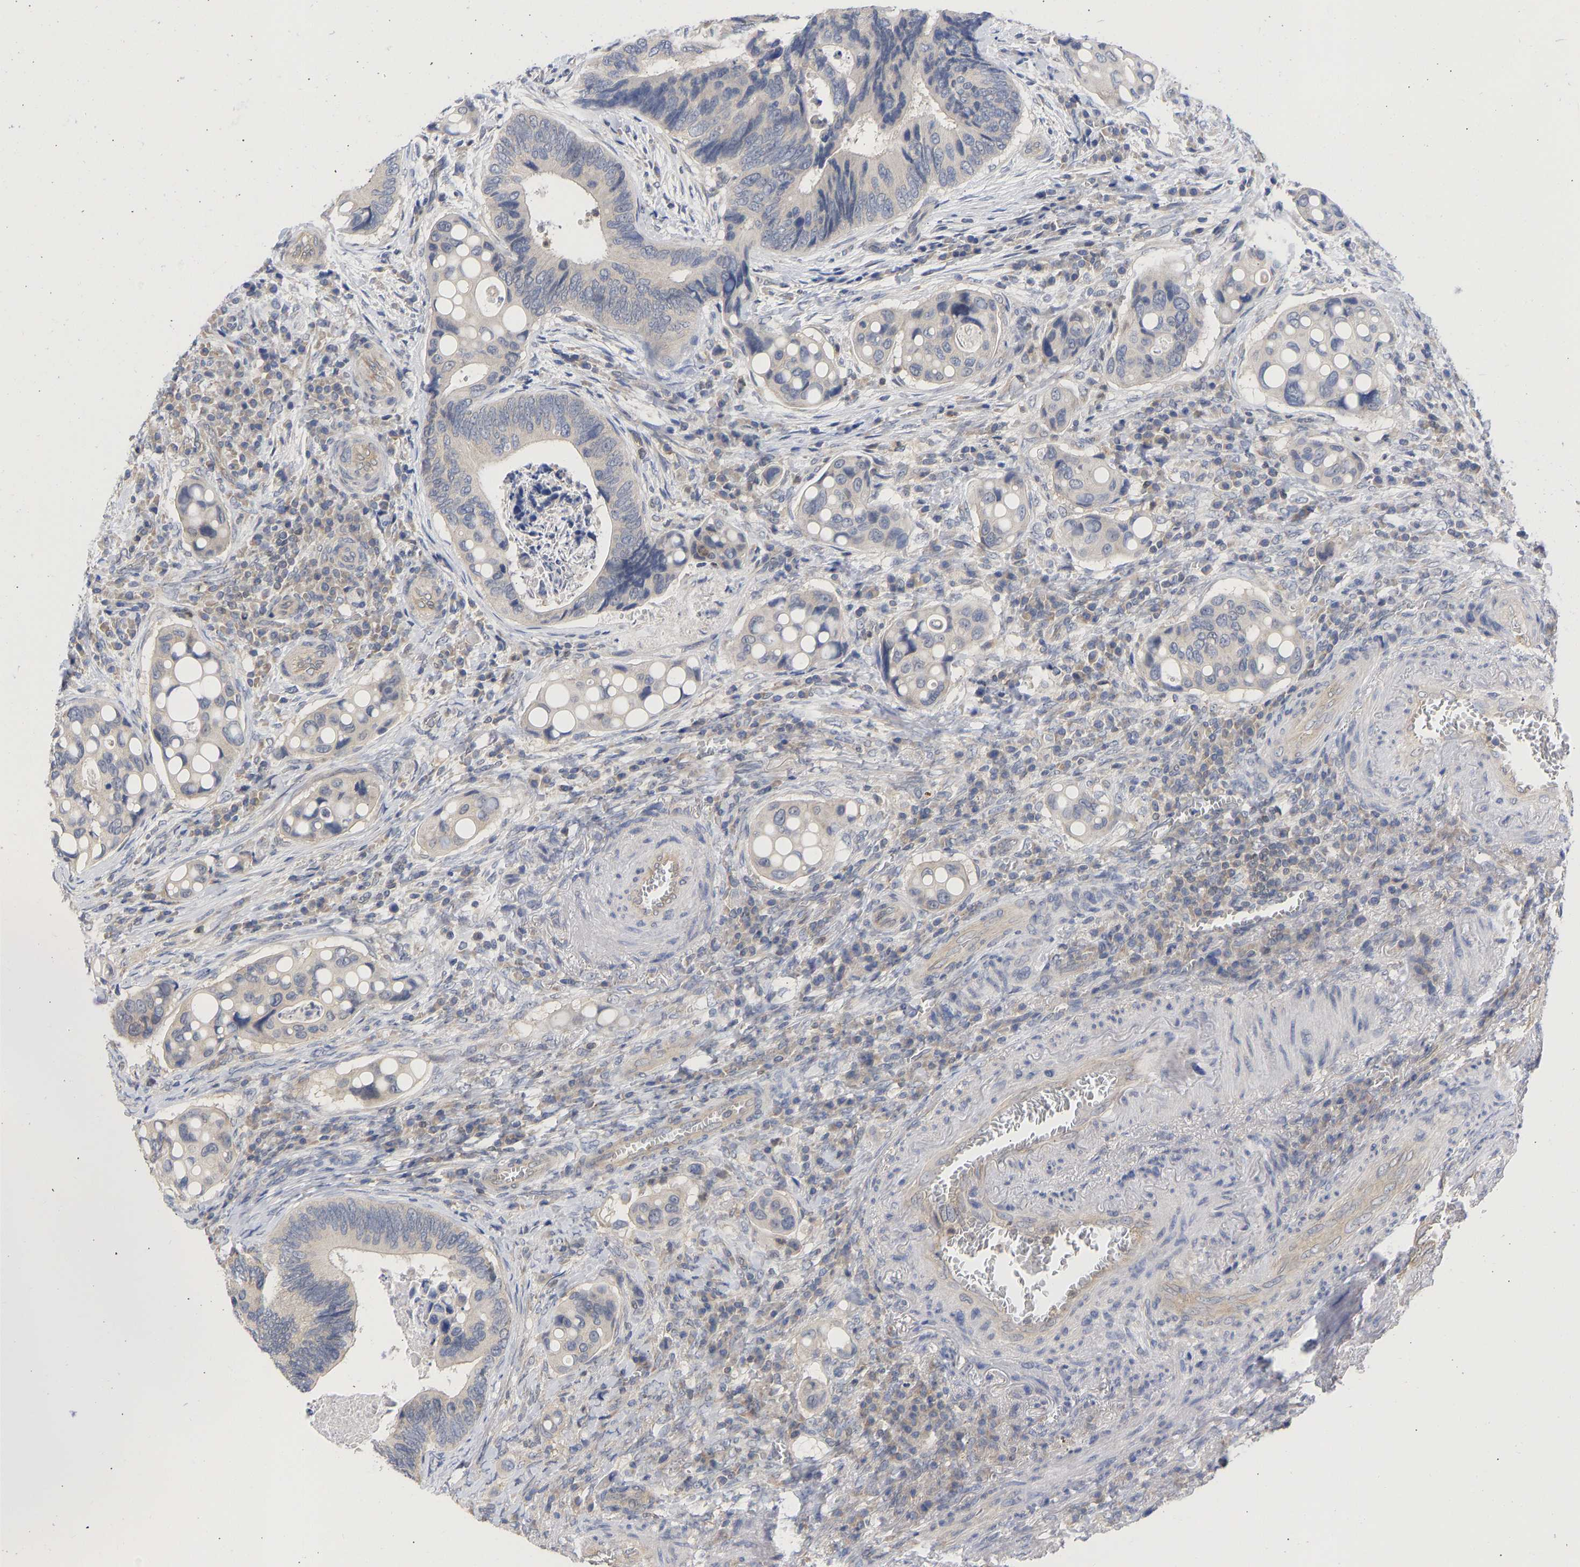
{"staining": {"intensity": "negative", "quantity": "none", "location": "none"}, "tissue": "colorectal cancer", "cell_type": "Tumor cells", "image_type": "cancer", "snomed": [{"axis": "morphology", "description": "Inflammation, NOS"}, {"axis": "morphology", "description": "Adenocarcinoma, NOS"}, {"axis": "topography", "description": "Colon"}], "caption": "An image of colorectal cancer stained for a protein displays no brown staining in tumor cells.", "gene": "MAP2K3", "patient": {"sex": "male", "age": 72}}